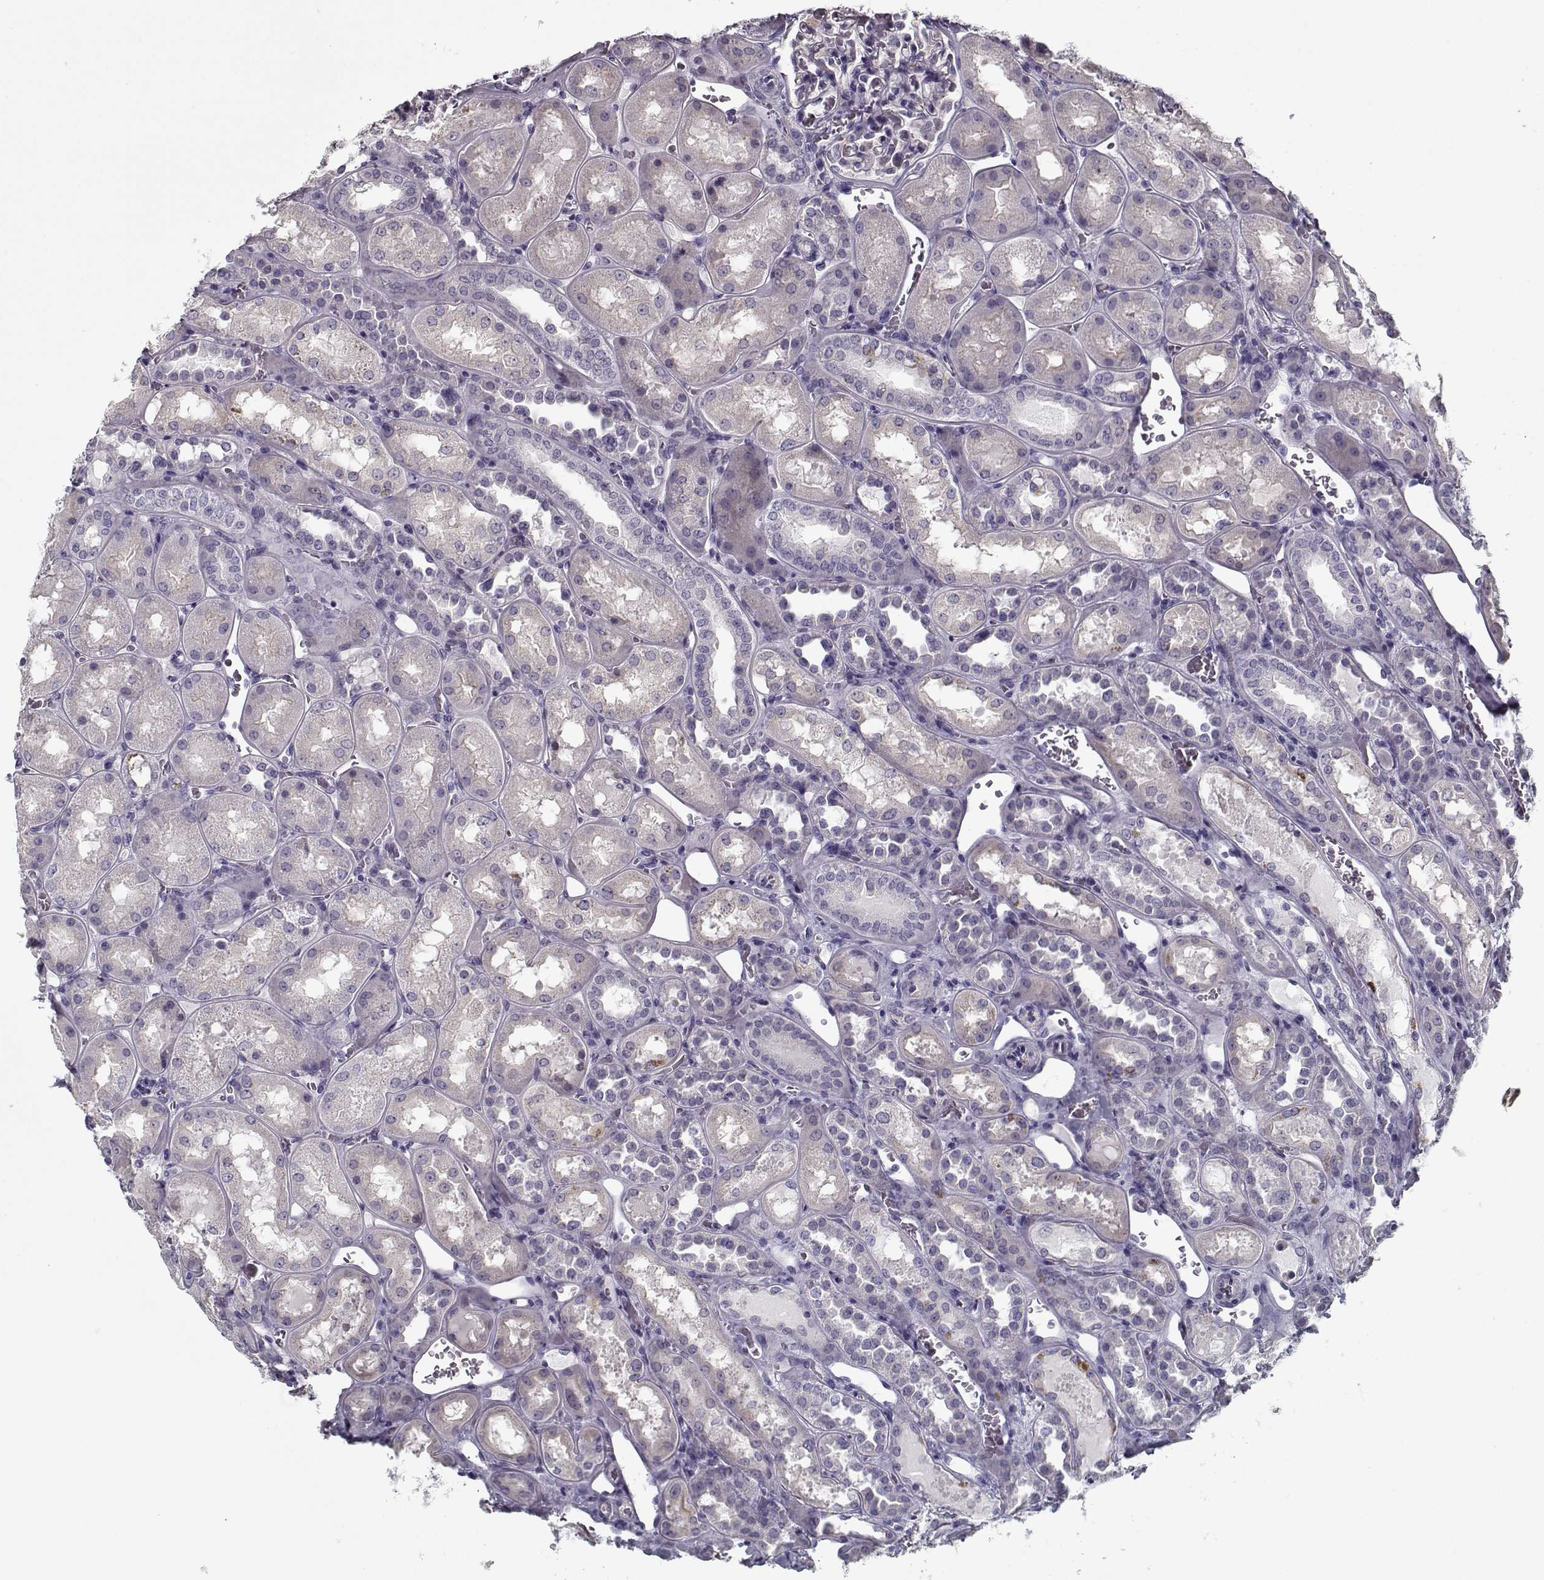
{"staining": {"intensity": "negative", "quantity": "none", "location": "none"}, "tissue": "kidney", "cell_type": "Cells in glomeruli", "image_type": "normal", "snomed": [{"axis": "morphology", "description": "Normal tissue, NOS"}, {"axis": "topography", "description": "Kidney"}], "caption": "Immunohistochemistry (IHC) micrograph of benign kidney: human kidney stained with DAB demonstrates no significant protein staining in cells in glomeruli. The staining is performed using DAB (3,3'-diaminobenzidine) brown chromogen with nuclei counter-stained in using hematoxylin.", "gene": "CCDC136", "patient": {"sex": "male", "age": 73}}